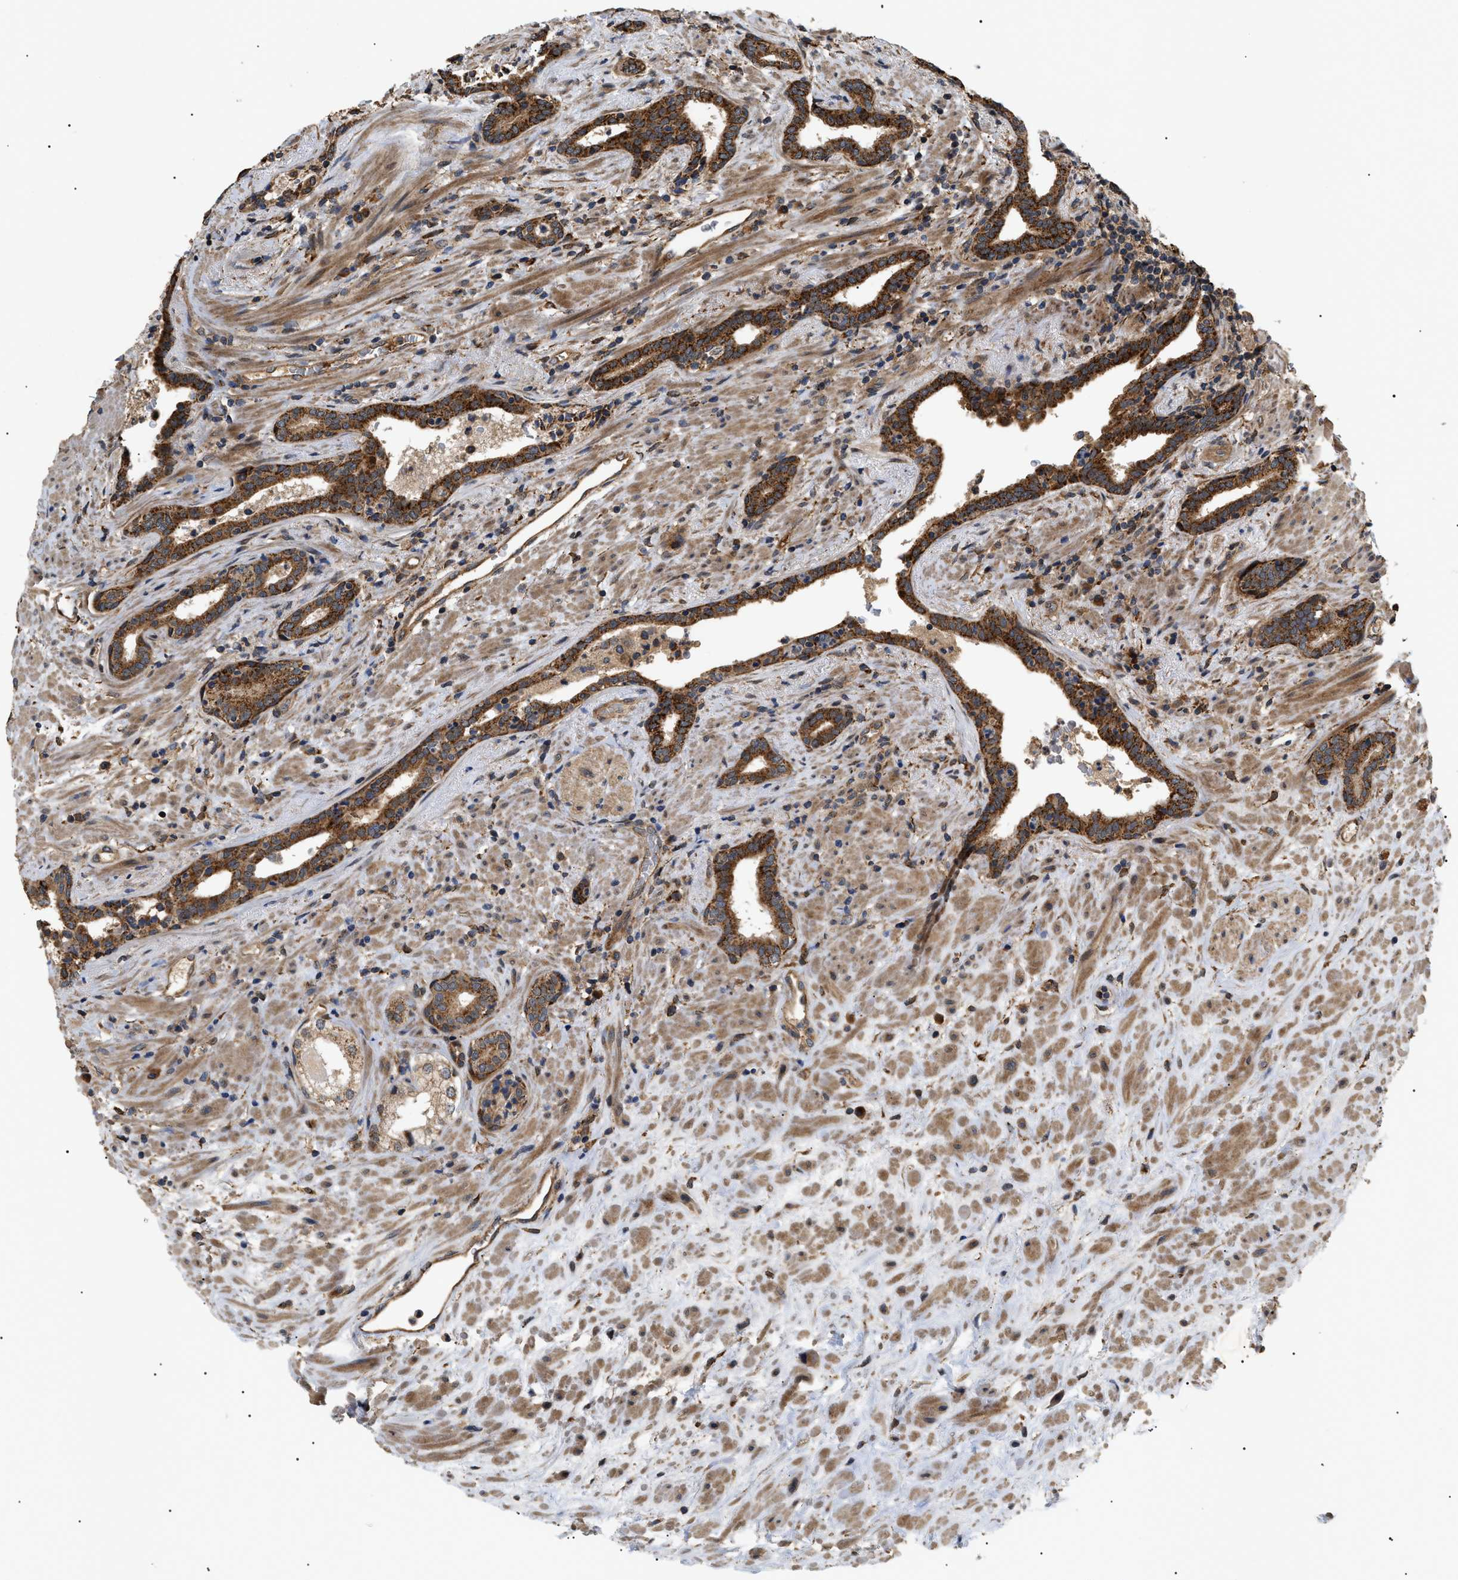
{"staining": {"intensity": "strong", "quantity": ">75%", "location": "cytoplasmic/membranous"}, "tissue": "prostate cancer", "cell_type": "Tumor cells", "image_type": "cancer", "snomed": [{"axis": "morphology", "description": "Adenocarcinoma, High grade"}, {"axis": "topography", "description": "Prostate"}], "caption": "Immunohistochemistry of human adenocarcinoma (high-grade) (prostate) shows high levels of strong cytoplasmic/membranous positivity in about >75% of tumor cells. (DAB IHC with brightfield microscopy, high magnification).", "gene": "ASTL", "patient": {"sex": "male", "age": 71}}